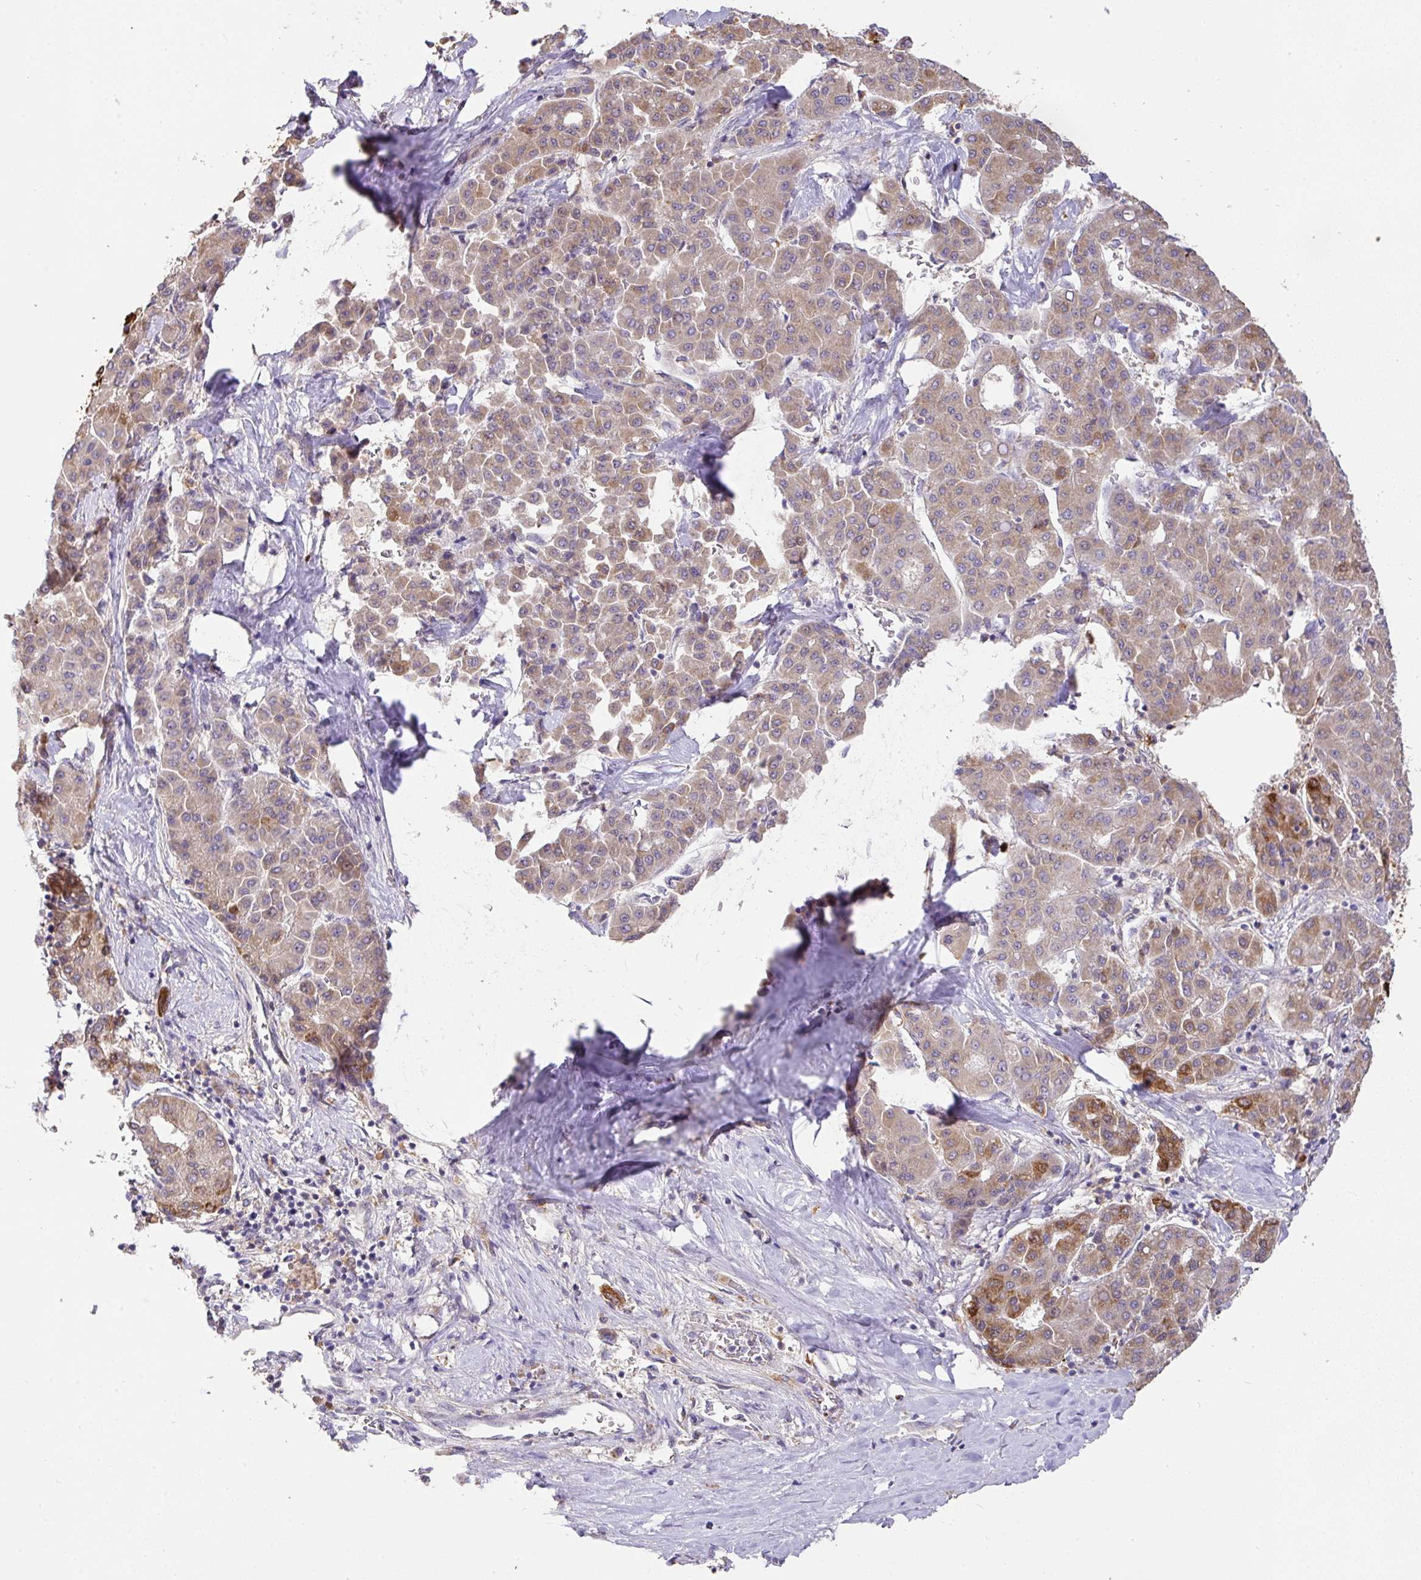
{"staining": {"intensity": "strong", "quantity": "<25%", "location": "cytoplasmic/membranous"}, "tissue": "liver cancer", "cell_type": "Tumor cells", "image_type": "cancer", "snomed": [{"axis": "morphology", "description": "Carcinoma, Hepatocellular, NOS"}, {"axis": "topography", "description": "Liver"}], "caption": "Protein analysis of liver cancer (hepatocellular carcinoma) tissue exhibits strong cytoplasmic/membranous staining in approximately <25% of tumor cells.", "gene": "GCNT7", "patient": {"sex": "male", "age": 65}}